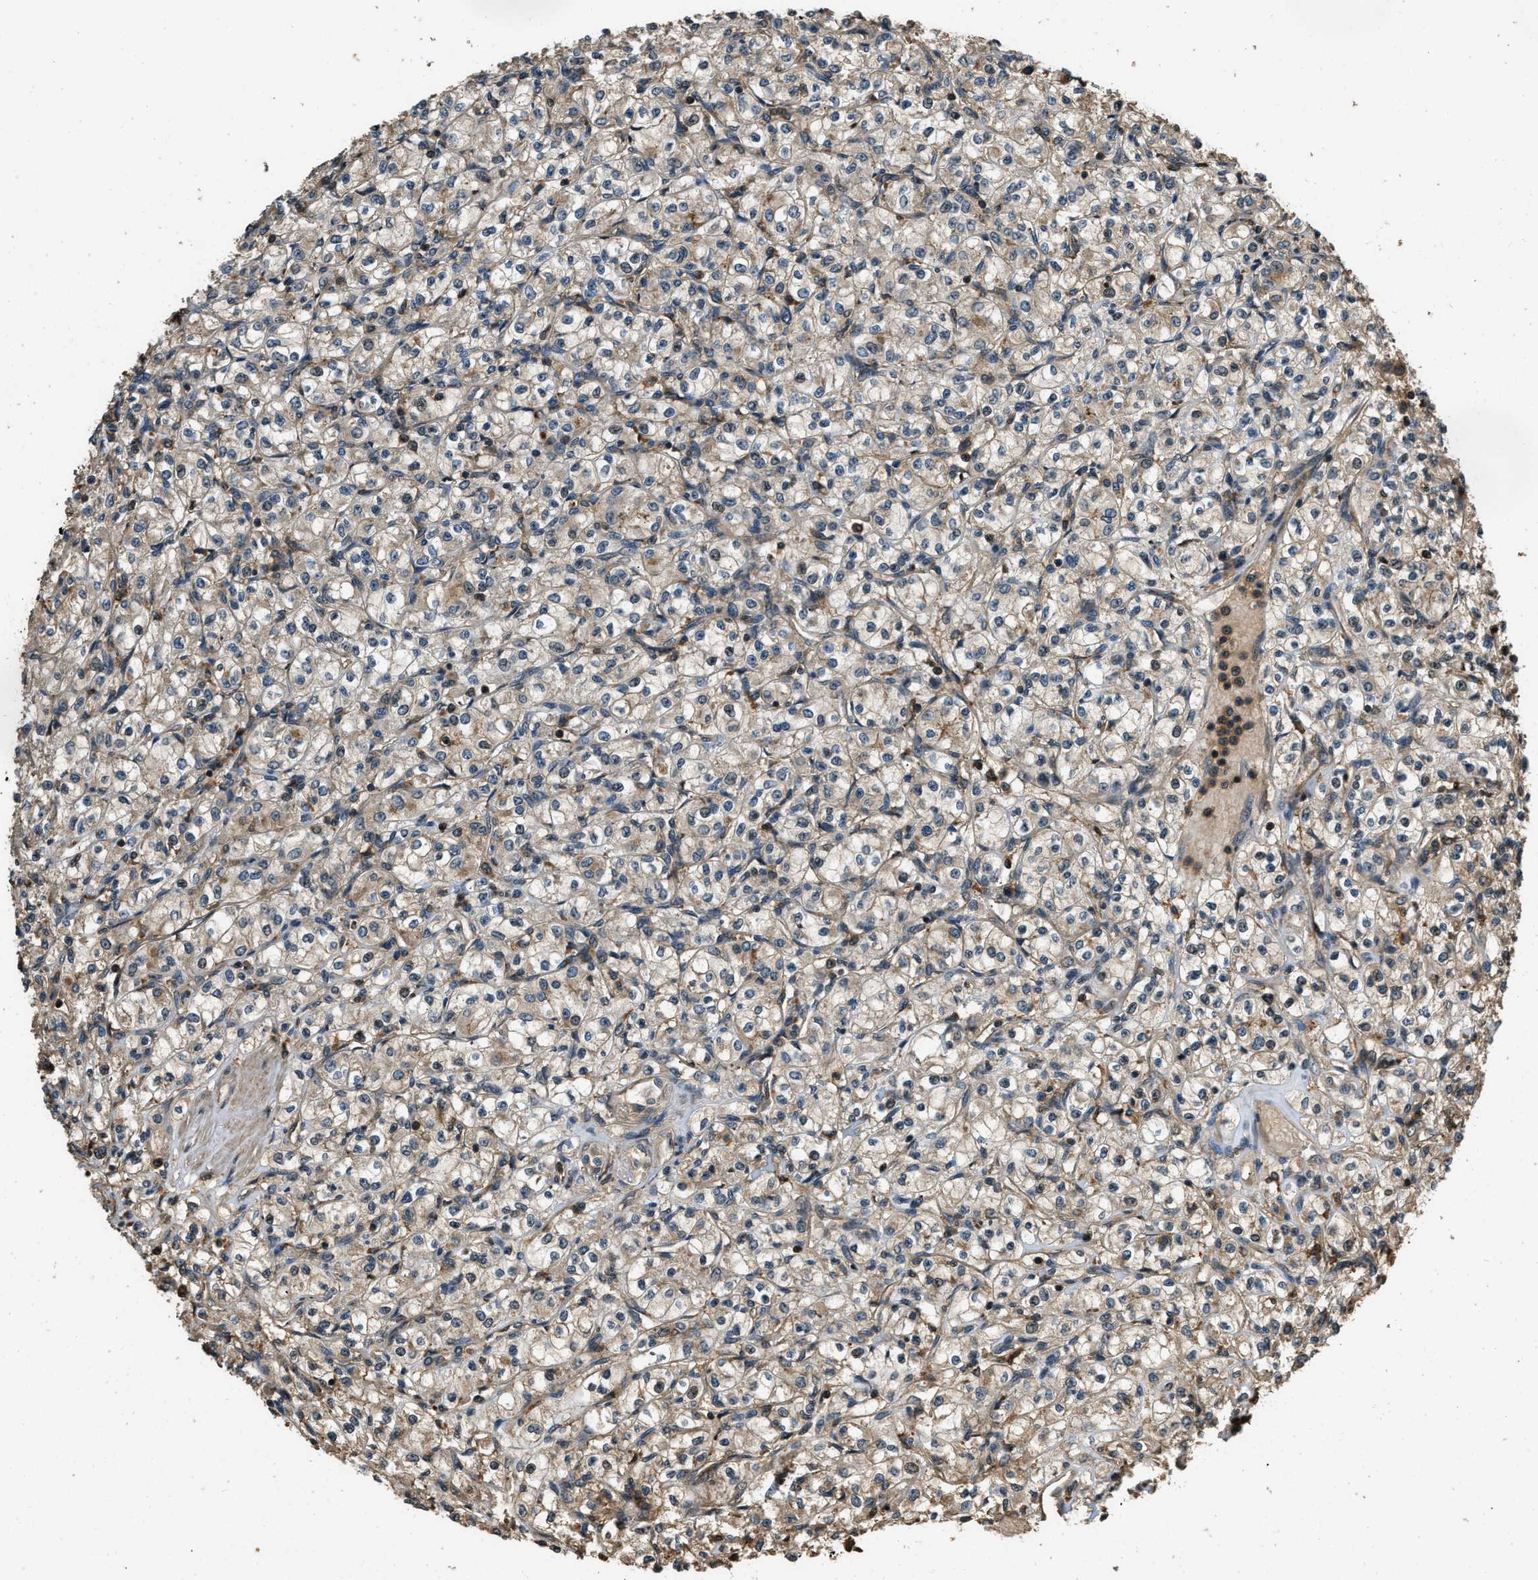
{"staining": {"intensity": "weak", "quantity": "<25%", "location": "cytoplasmic/membranous"}, "tissue": "renal cancer", "cell_type": "Tumor cells", "image_type": "cancer", "snomed": [{"axis": "morphology", "description": "Adenocarcinoma, NOS"}, {"axis": "topography", "description": "Kidney"}], "caption": "An image of human renal cancer (adenocarcinoma) is negative for staining in tumor cells.", "gene": "RAP2A", "patient": {"sex": "male", "age": 77}}